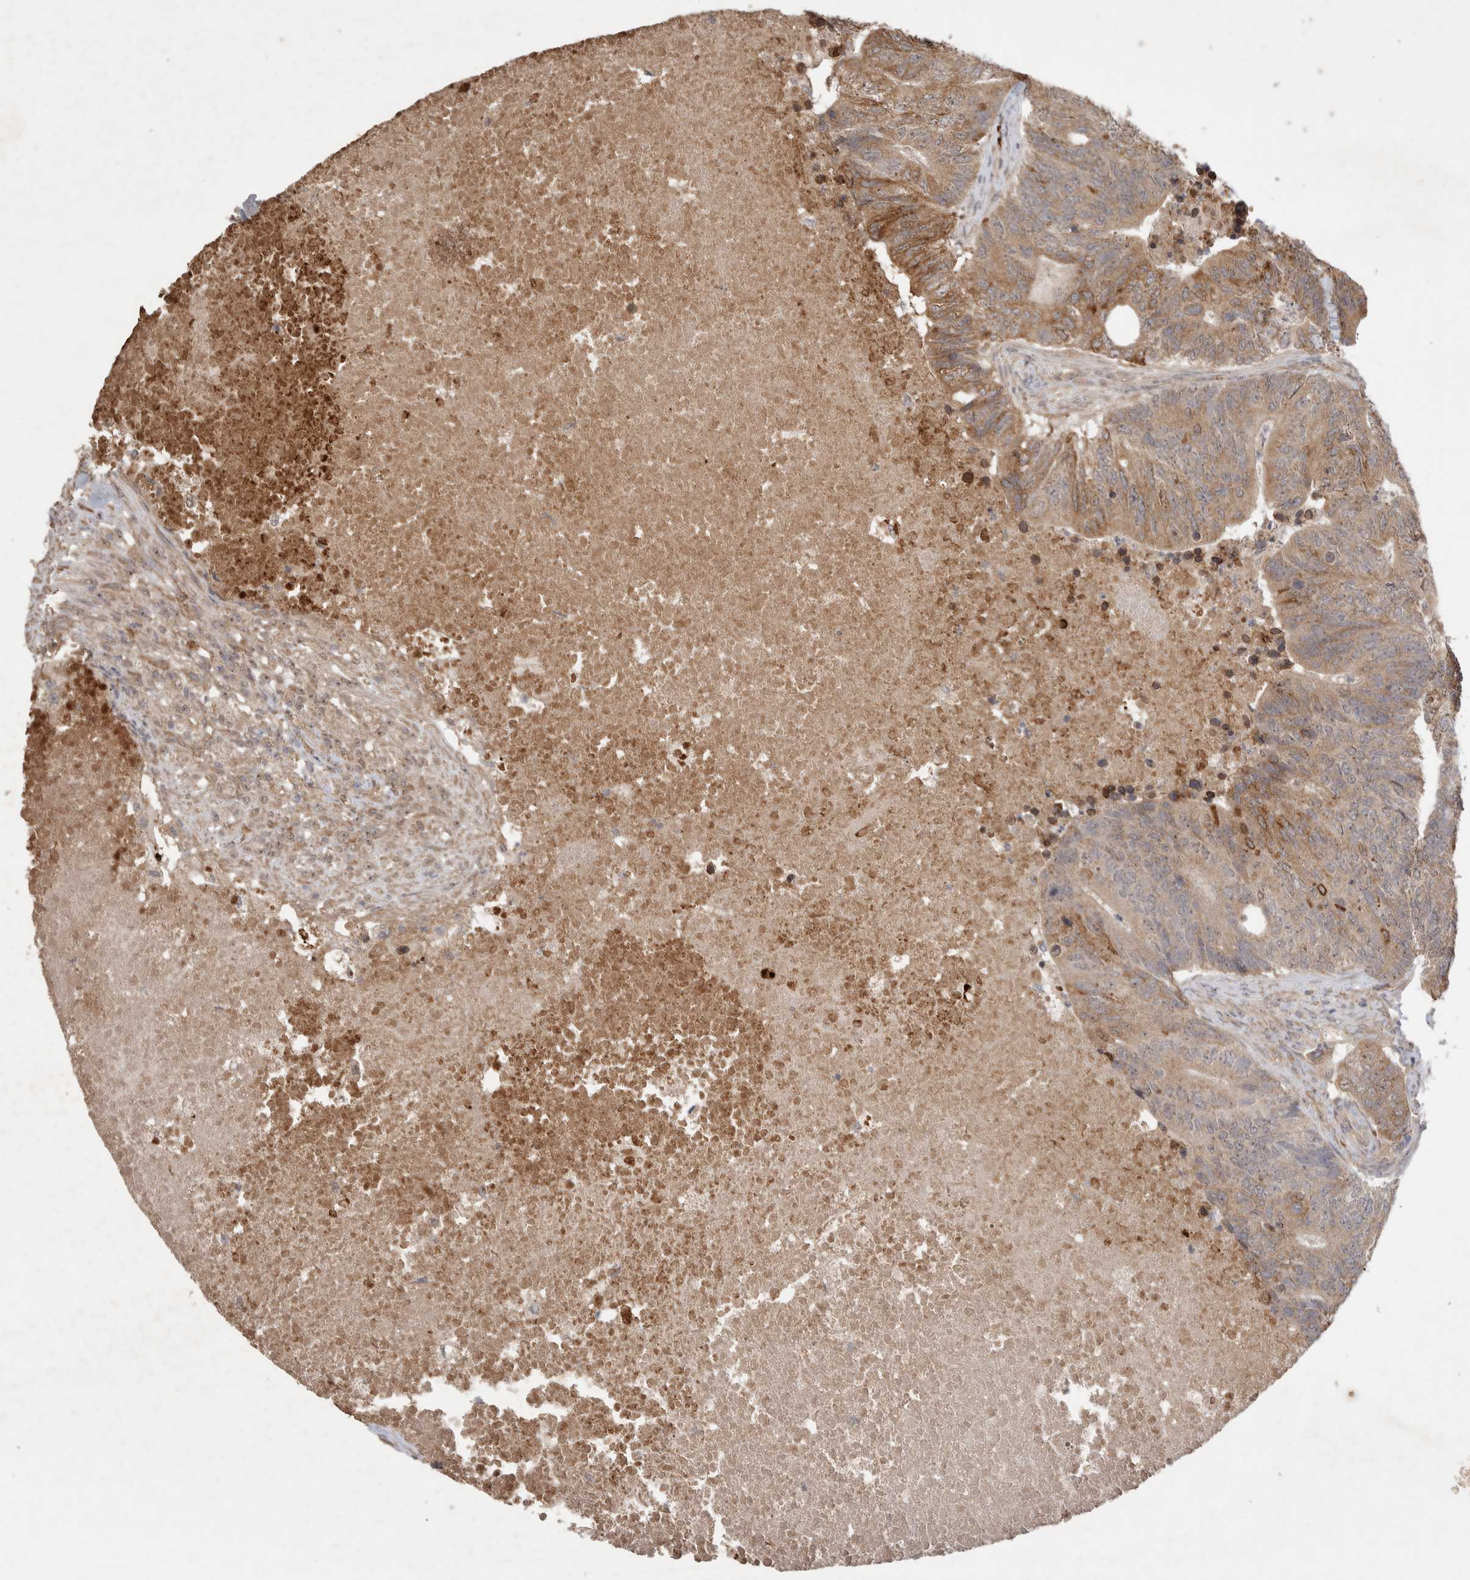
{"staining": {"intensity": "moderate", "quantity": "25%-75%", "location": "cytoplasmic/membranous"}, "tissue": "colorectal cancer", "cell_type": "Tumor cells", "image_type": "cancer", "snomed": [{"axis": "morphology", "description": "Adenocarcinoma, NOS"}, {"axis": "topography", "description": "Colon"}], "caption": "Tumor cells demonstrate medium levels of moderate cytoplasmic/membranous positivity in about 25%-75% of cells in human colorectal adenocarcinoma. The staining is performed using DAB (3,3'-diaminobenzidine) brown chromogen to label protein expression. The nuclei are counter-stained blue using hematoxylin.", "gene": "FAM221A", "patient": {"sex": "female", "age": 67}}